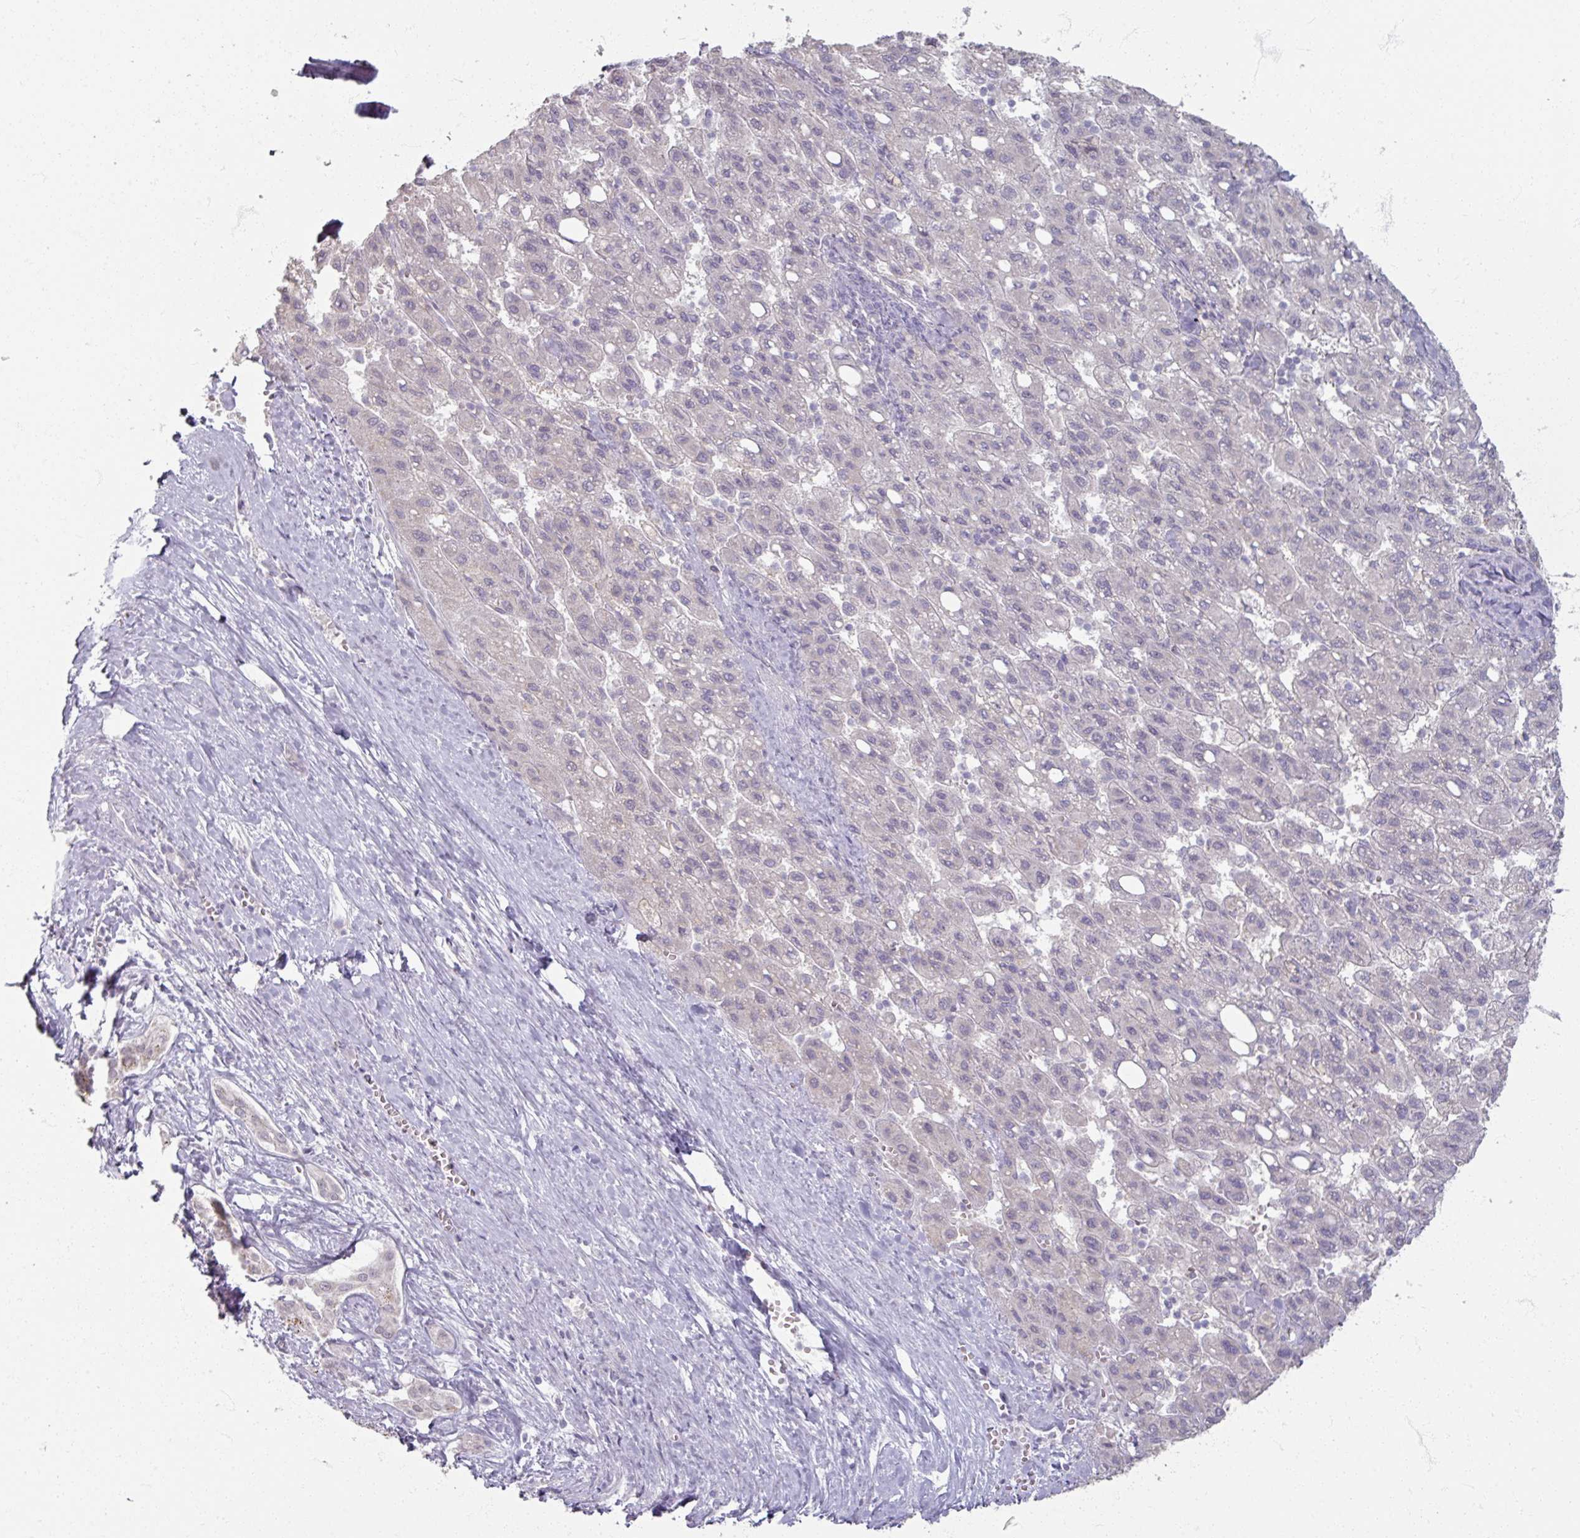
{"staining": {"intensity": "negative", "quantity": "none", "location": "none"}, "tissue": "liver cancer", "cell_type": "Tumor cells", "image_type": "cancer", "snomed": [{"axis": "morphology", "description": "Carcinoma, Hepatocellular, NOS"}, {"axis": "topography", "description": "Liver"}], "caption": "Human liver cancer stained for a protein using IHC shows no positivity in tumor cells.", "gene": "SOX11", "patient": {"sex": "female", "age": 82}}